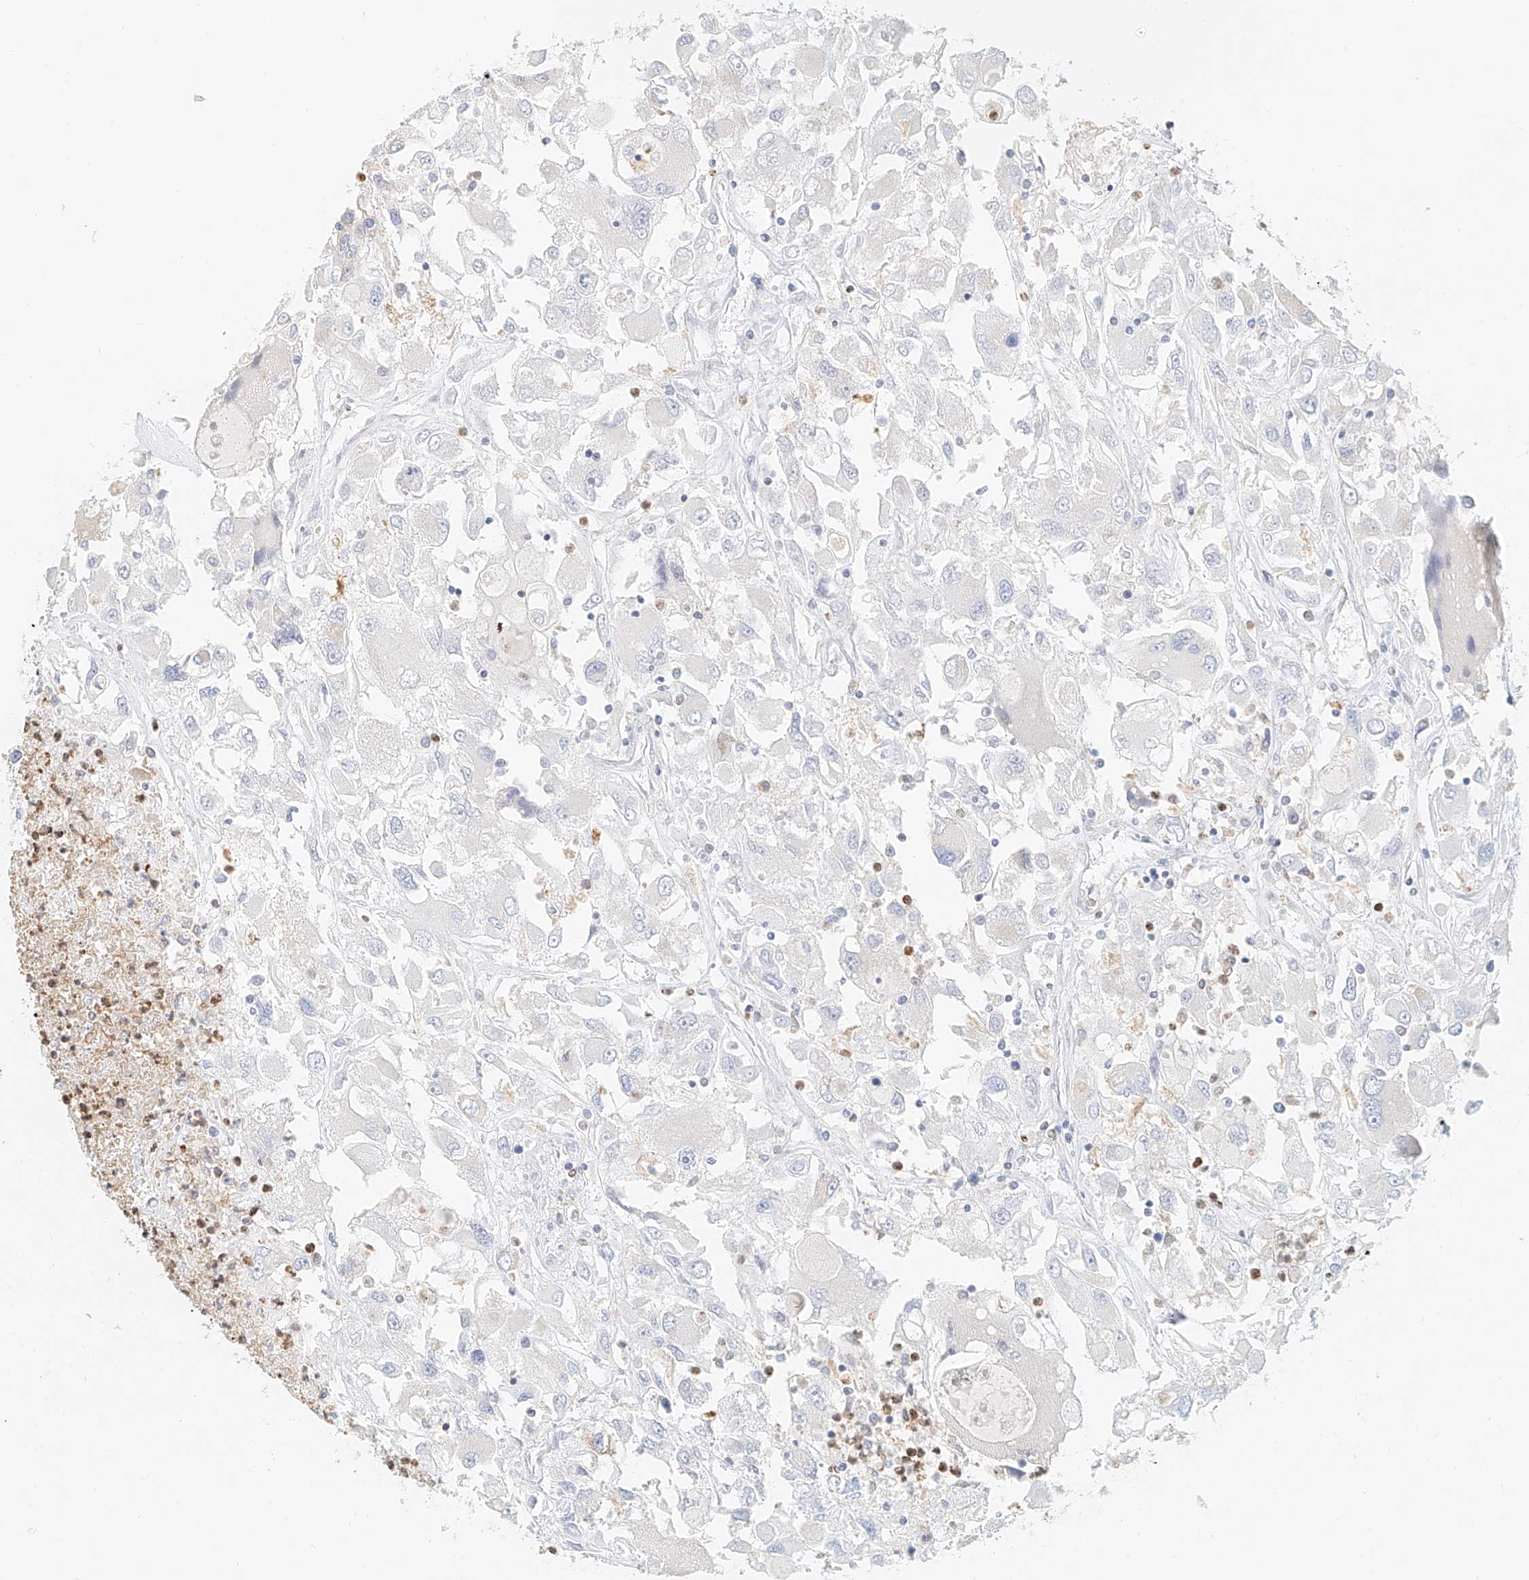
{"staining": {"intensity": "negative", "quantity": "none", "location": "none"}, "tissue": "renal cancer", "cell_type": "Tumor cells", "image_type": "cancer", "snomed": [{"axis": "morphology", "description": "Adenocarcinoma, NOS"}, {"axis": "topography", "description": "Kidney"}], "caption": "The IHC histopathology image has no significant staining in tumor cells of adenocarcinoma (renal) tissue.", "gene": "DHRS7", "patient": {"sex": "female", "age": 52}}